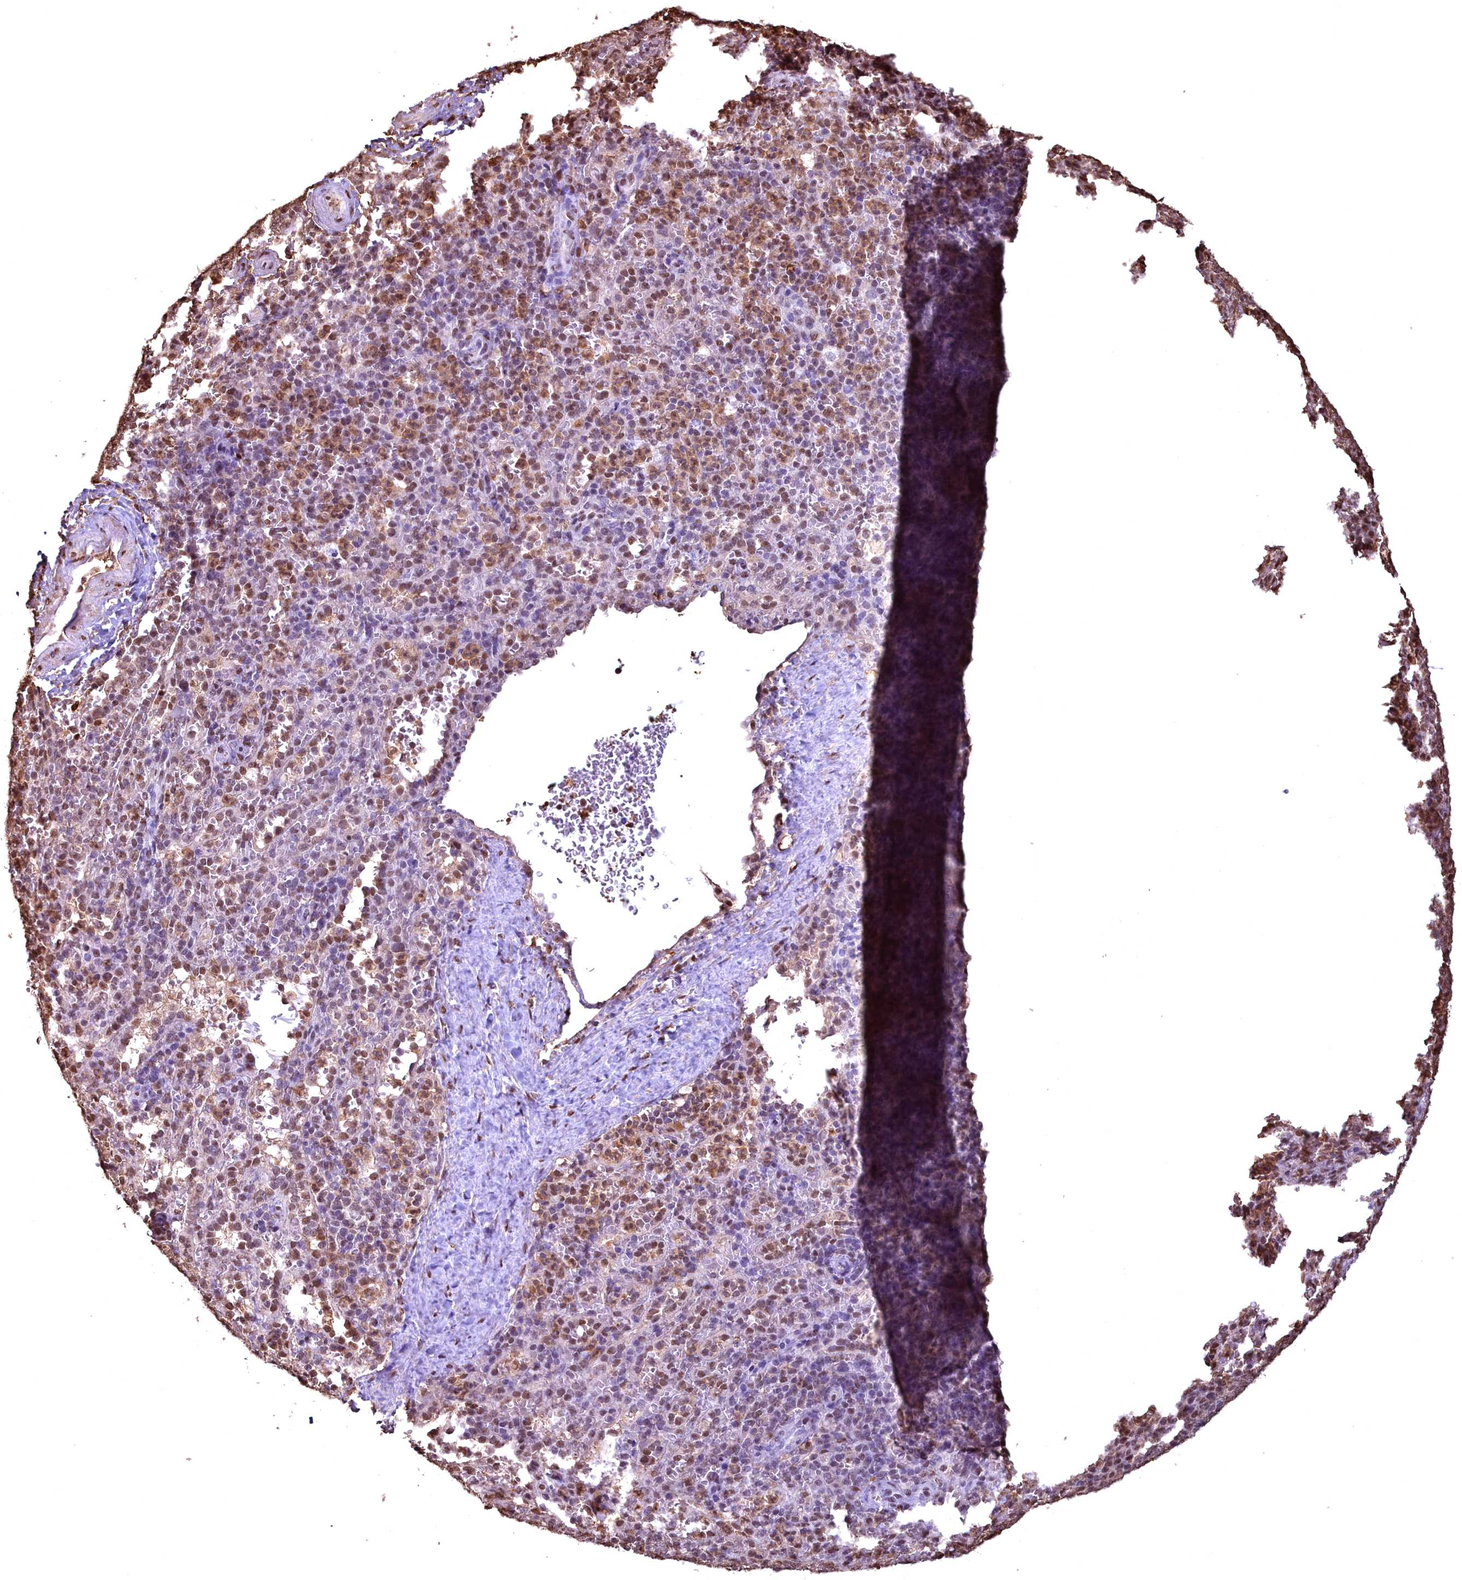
{"staining": {"intensity": "moderate", "quantity": ">75%", "location": "nuclear"}, "tissue": "spleen", "cell_type": "Cells in red pulp", "image_type": "normal", "snomed": [{"axis": "morphology", "description": "Normal tissue, NOS"}, {"axis": "topography", "description": "Spleen"}], "caption": "Immunohistochemical staining of benign human spleen displays medium levels of moderate nuclear staining in about >75% of cells in red pulp.", "gene": "GAPDH", "patient": {"sex": "female", "age": 21}}